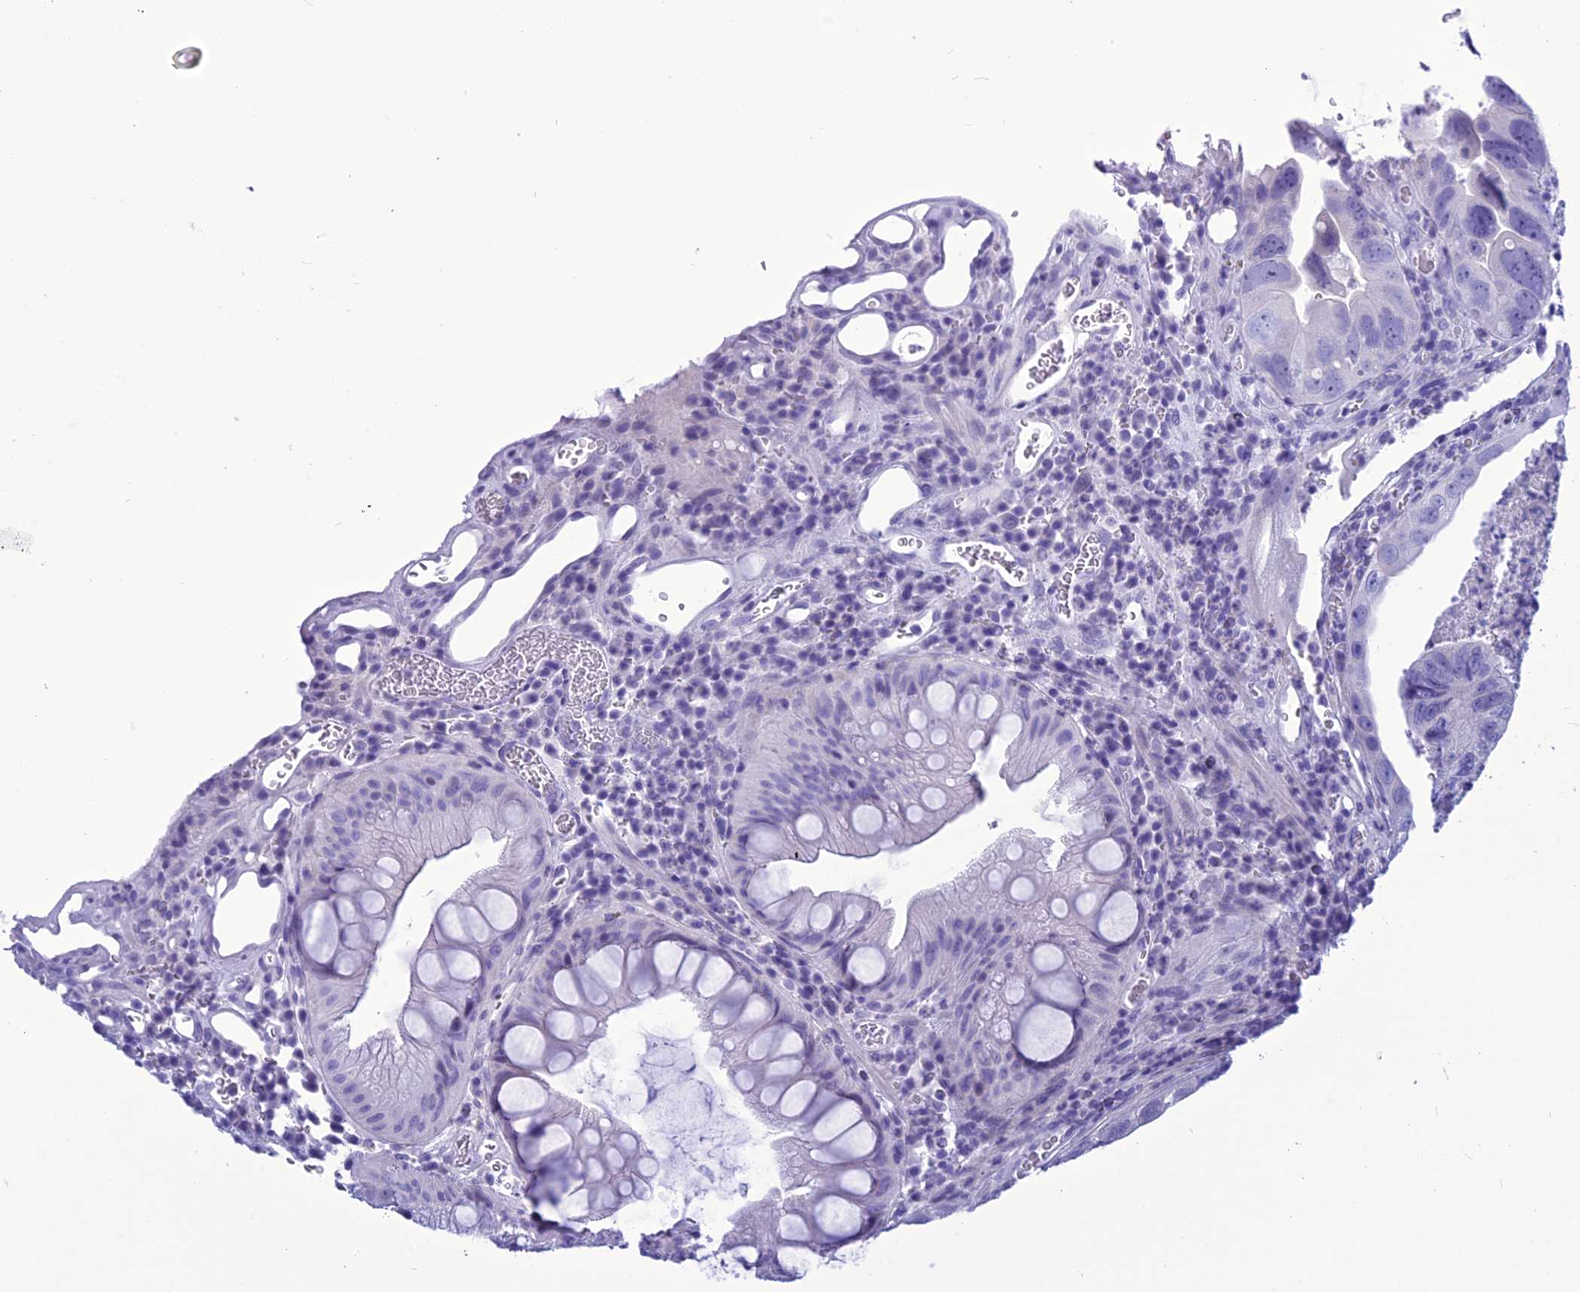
{"staining": {"intensity": "negative", "quantity": "none", "location": "none"}, "tissue": "colorectal cancer", "cell_type": "Tumor cells", "image_type": "cancer", "snomed": [{"axis": "morphology", "description": "Adenocarcinoma, NOS"}, {"axis": "topography", "description": "Rectum"}], "caption": "IHC histopathology image of neoplastic tissue: human adenocarcinoma (colorectal) stained with DAB (3,3'-diaminobenzidine) displays no significant protein staining in tumor cells.", "gene": "BBS2", "patient": {"sex": "male", "age": 63}}